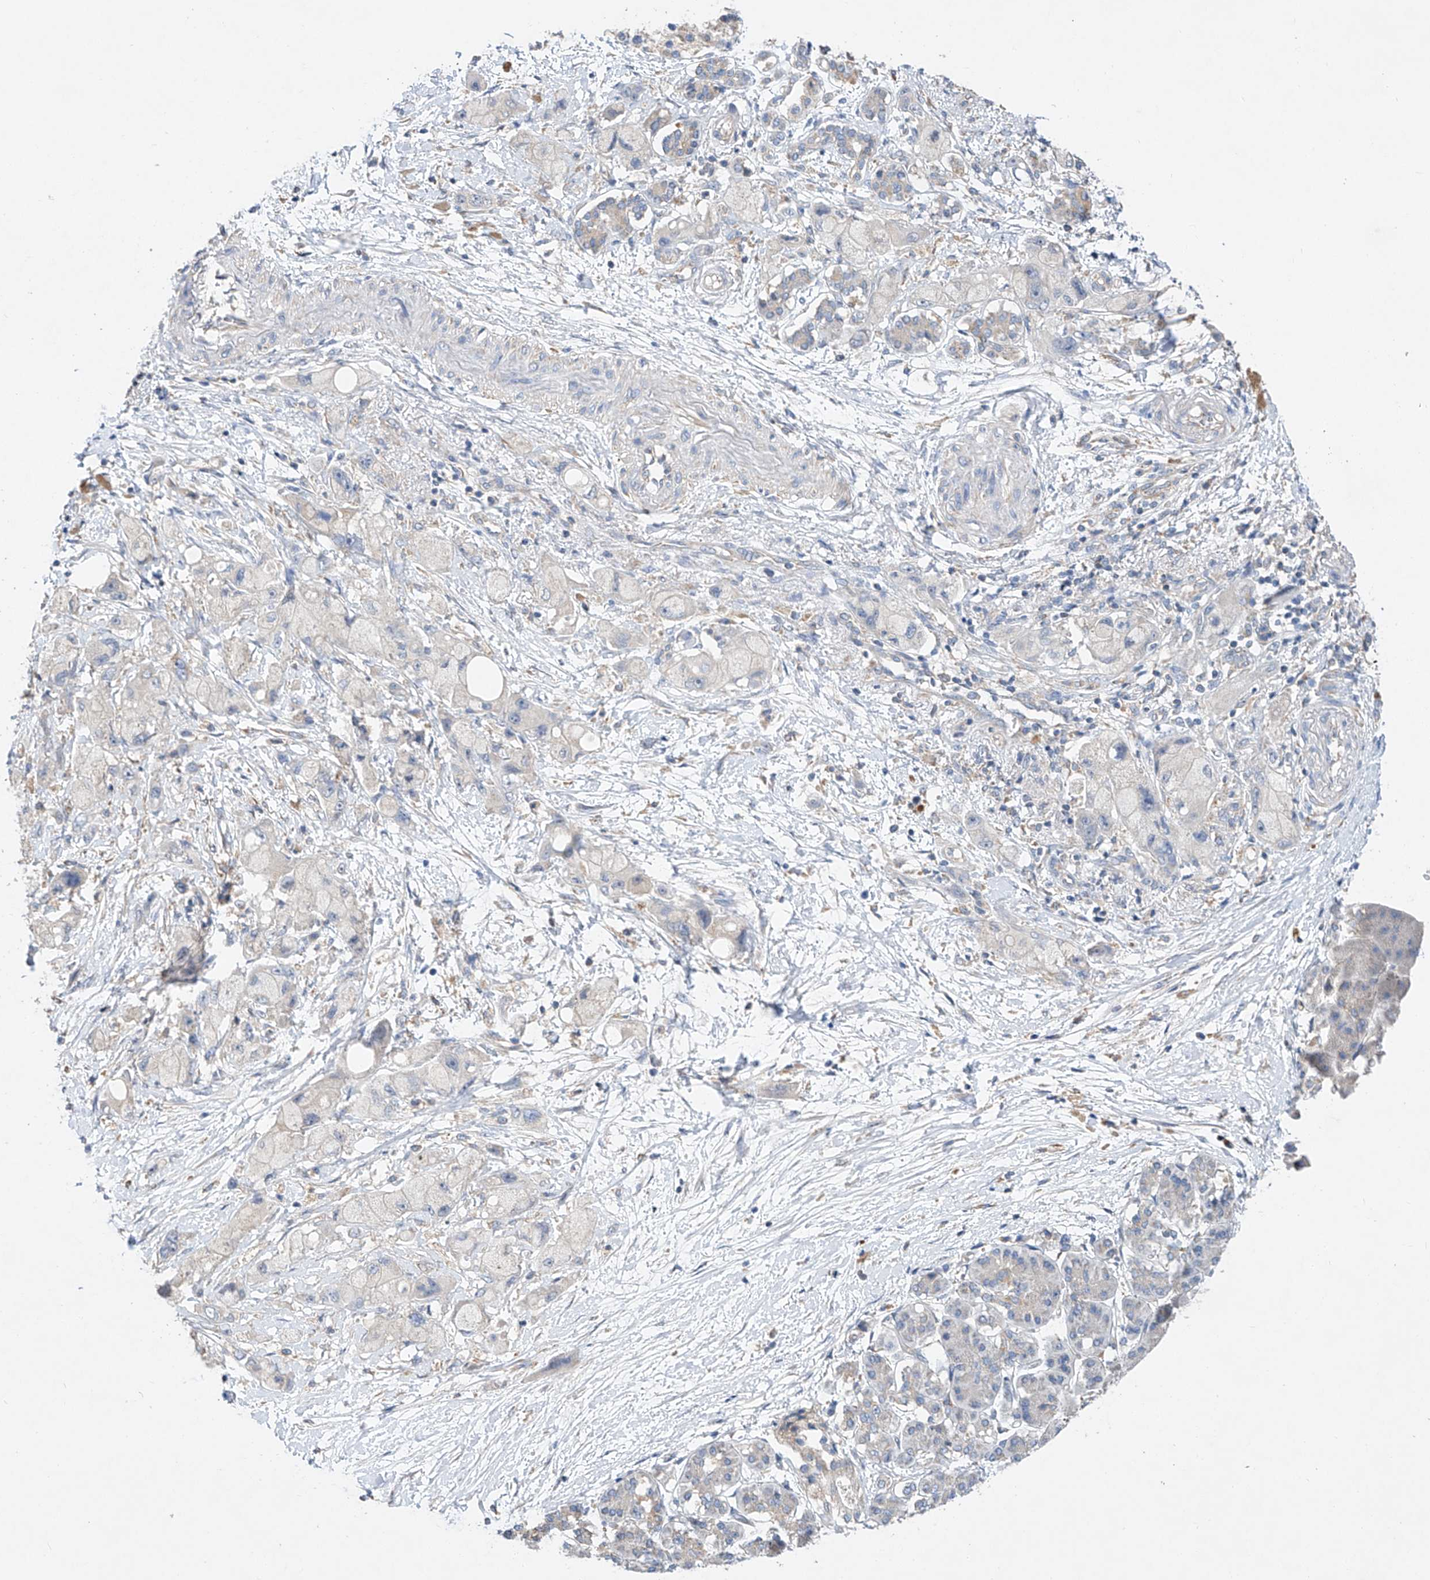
{"staining": {"intensity": "negative", "quantity": "none", "location": "none"}, "tissue": "pancreatic cancer", "cell_type": "Tumor cells", "image_type": "cancer", "snomed": [{"axis": "morphology", "description": "Normal tissue, NOS"}, {"axis": "morphology", "description": "Adenocarcinoma, NOS"}, {"axis": "topography", "description": "Pancreas"}], "caption": "Human pancreatic cancer stained for a protein using IHC demonstrates no positivity in tumor cells.", "gene": "AMD1", "patient": {"sex": "female", "age": 68}}